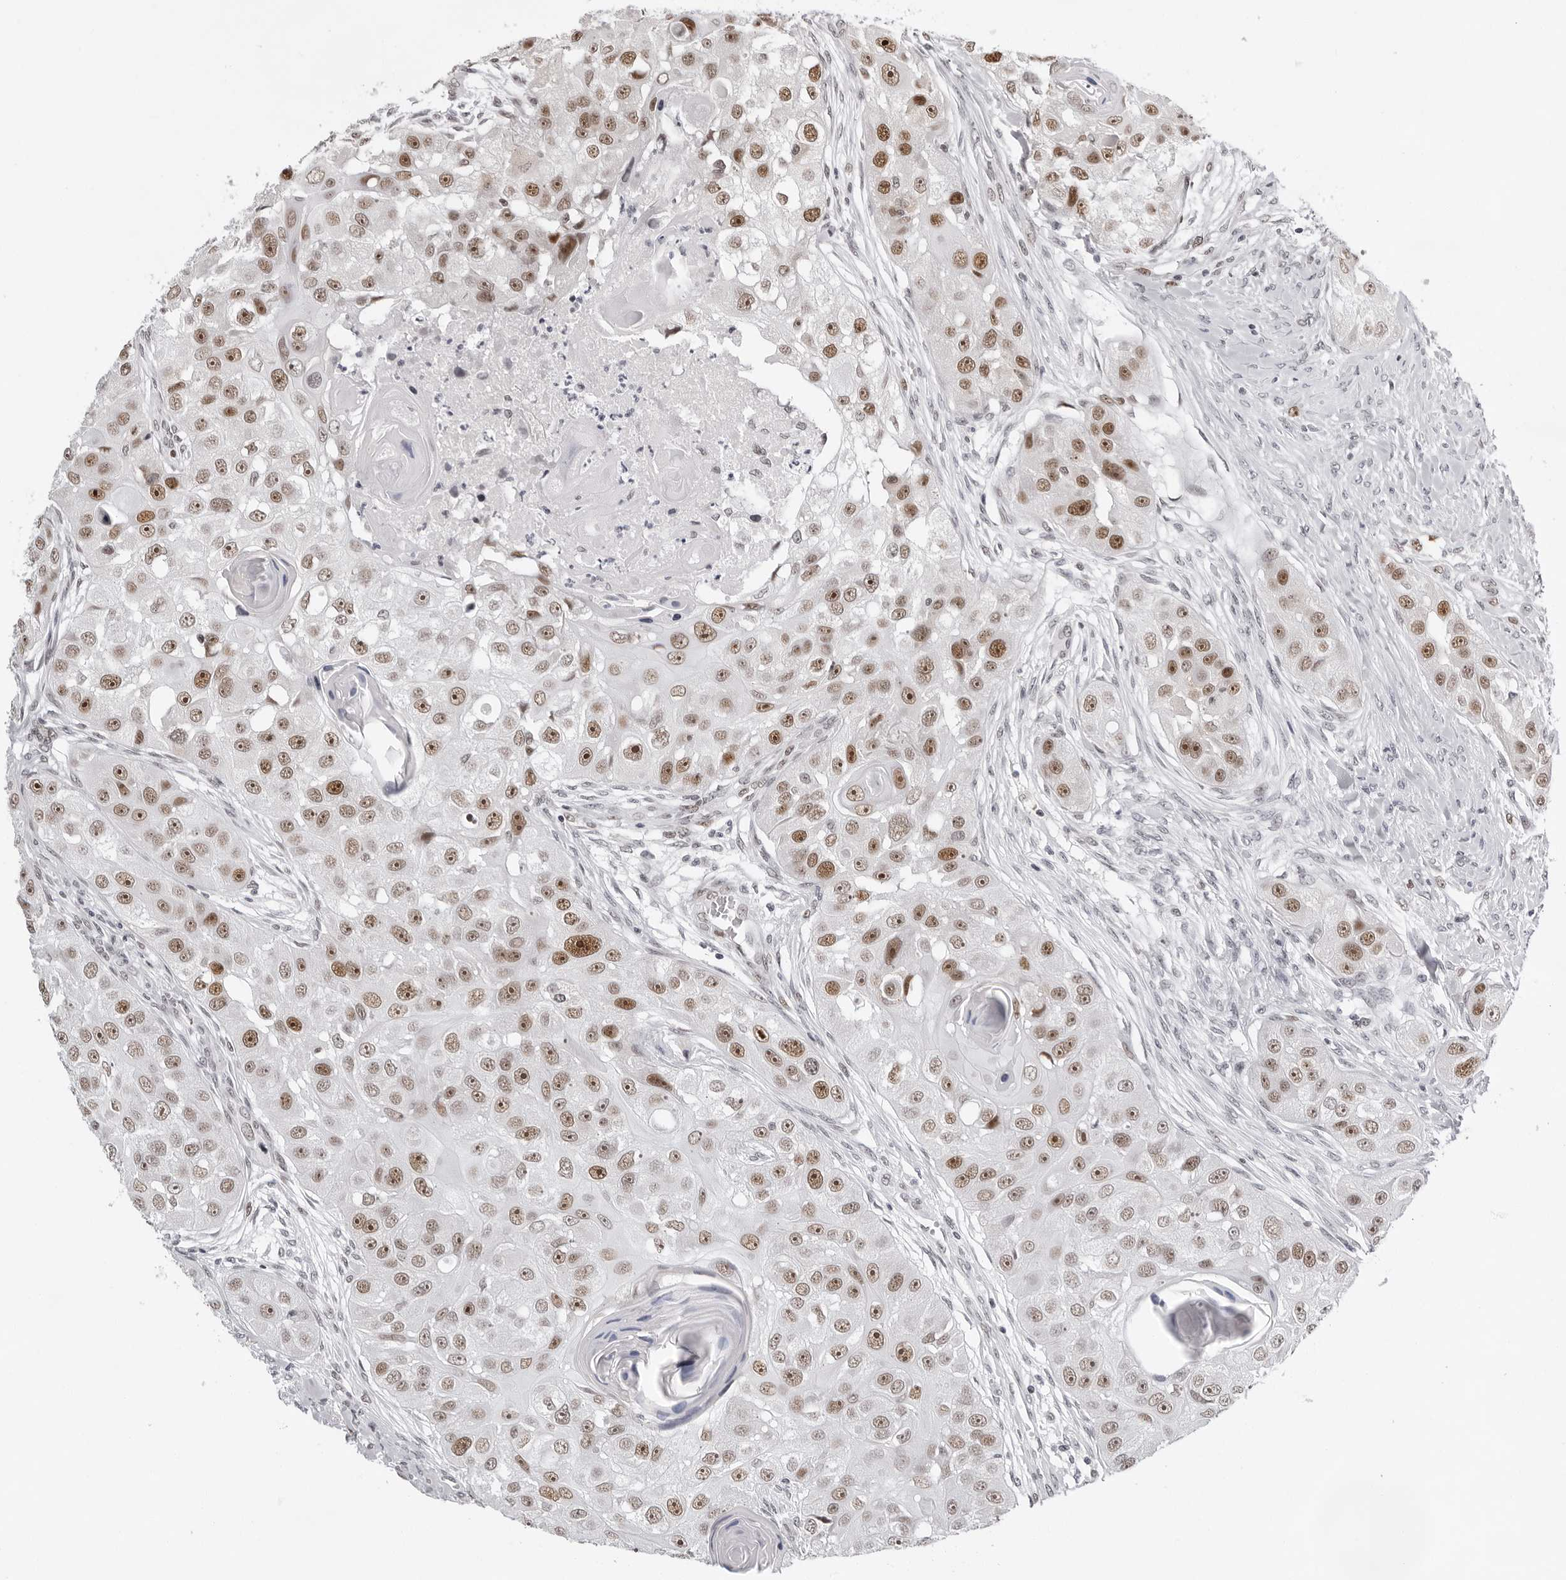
{"staining": {"intensity": "moderate", "quantity": ">75%", "location": "nuclear"}, "tissue": "head and neck cancer", "cell_type": "Tumor cells", "image_type": "cancer", "snomed": [{"axis": "morphology", "description": "Normal tissue, NOS"}, {"axis": "morphology", "description": "Squamous cell carcinoma, NOS"}, {"axis": "topography", "description": "Skeletal muscle"}, {"axis": "topography", "description": "Head-Neck"}], "caption": "Tumor cells display moderate nuclear expression in approximately >75% of cells in head and neck cancer. The staining is performed using DAB (3,3'-diaminobenzidine) brown chromogen to label protein expression. The nuclei are counter-stained blue using hematoxylin.", "gene": "USP1", "patient": {"sex": "male", "age": 51}}